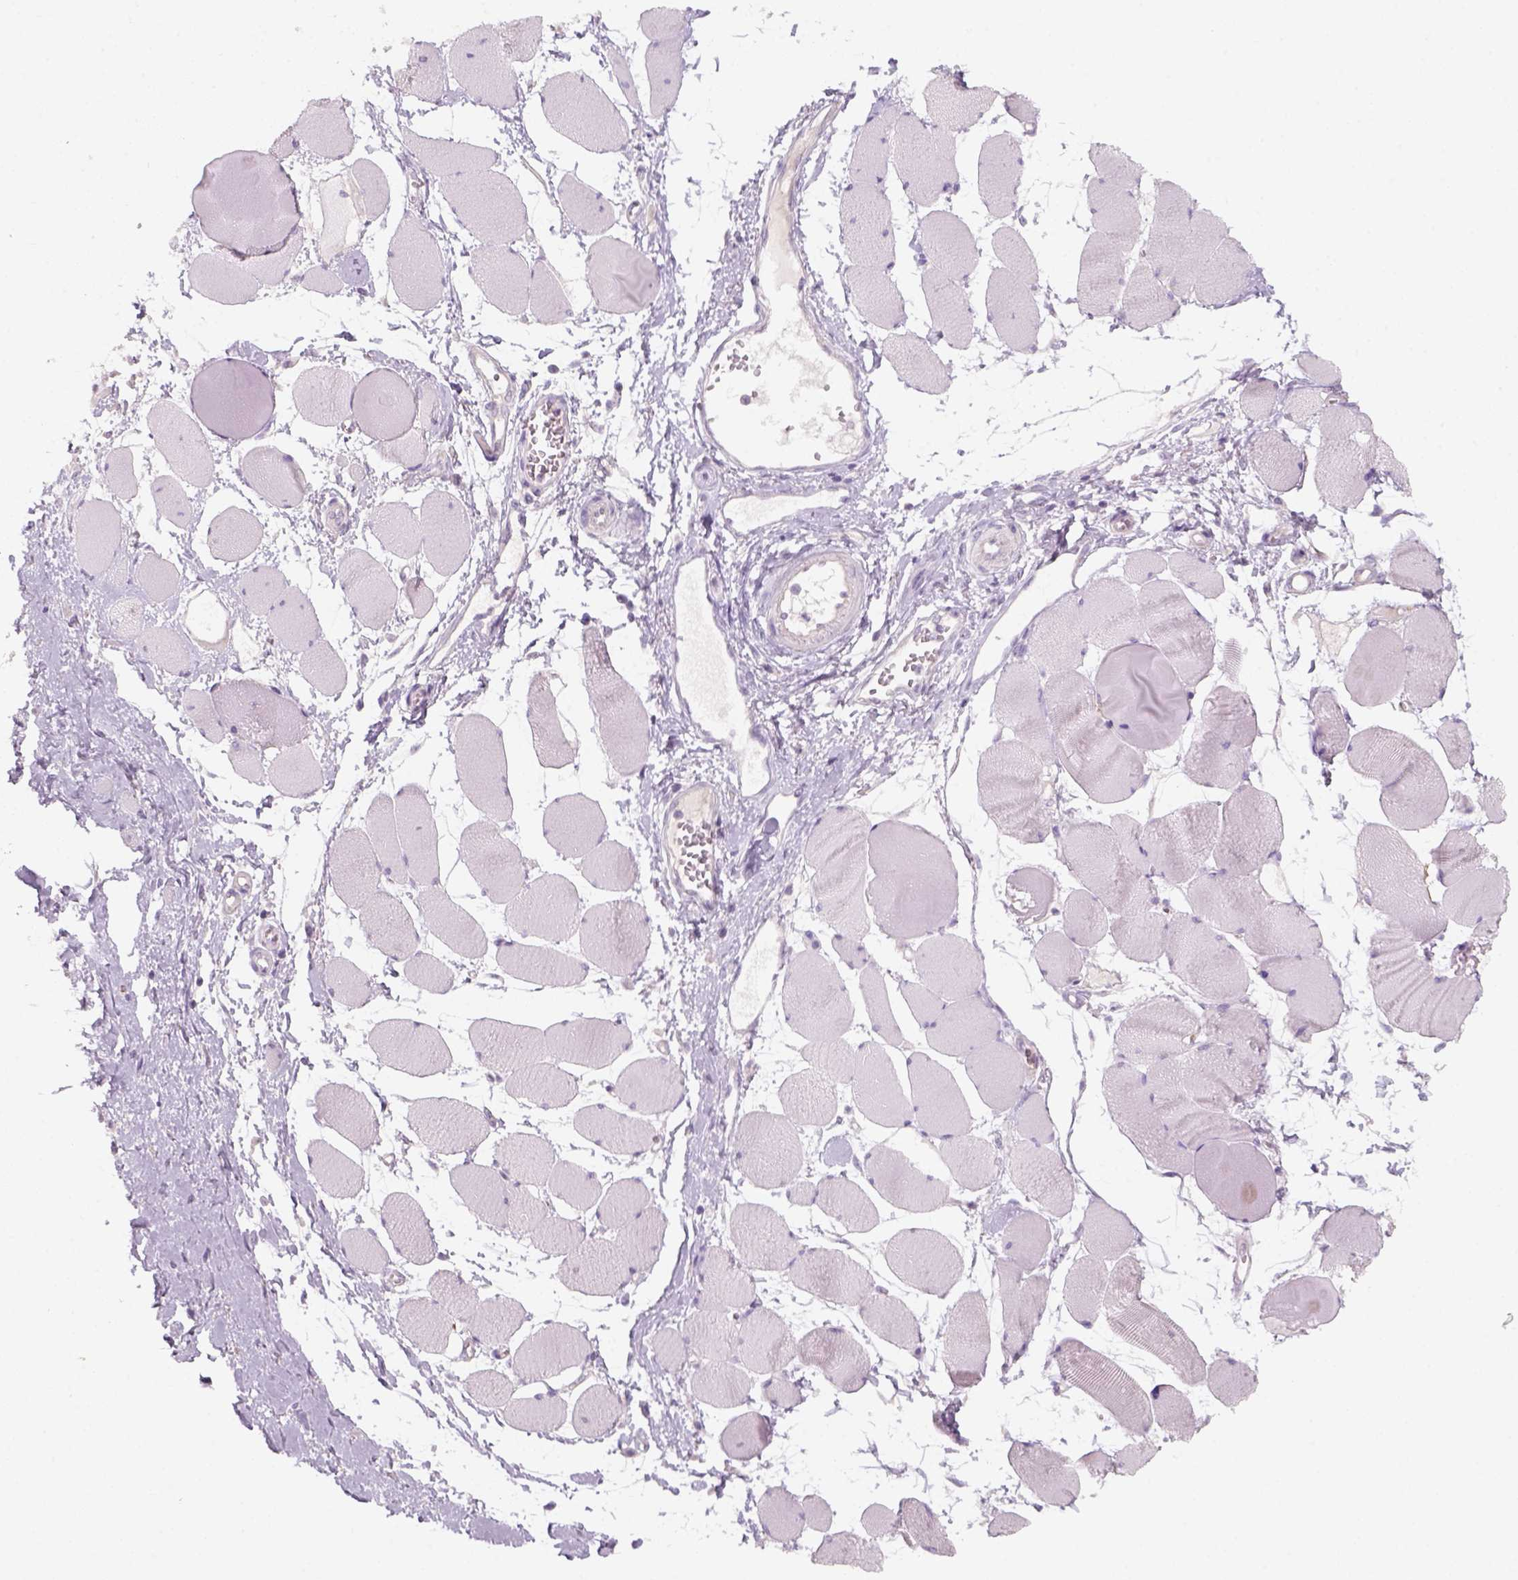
{"staining": {"intensity": "negative", "quantity": "none", "location": "none"}, "tissue": "skeletal muscle", "cell_type": "Myocytes", "image_type": "normal", "snomed": [{"axis": "morphology", "description": "Normal tissue, NOS"}, {"axis": "topography", "description": "Skeletal muscle"}], "caption": "Benign skeletal muscle was stained to show a protein in brown. There is no significant positivity in myocytes. (Immunohistochemistry (ihc), brightfield microscopy, high magnification).", "gene": "KRT25", "patient": {"sex": "female", "age": 75}}